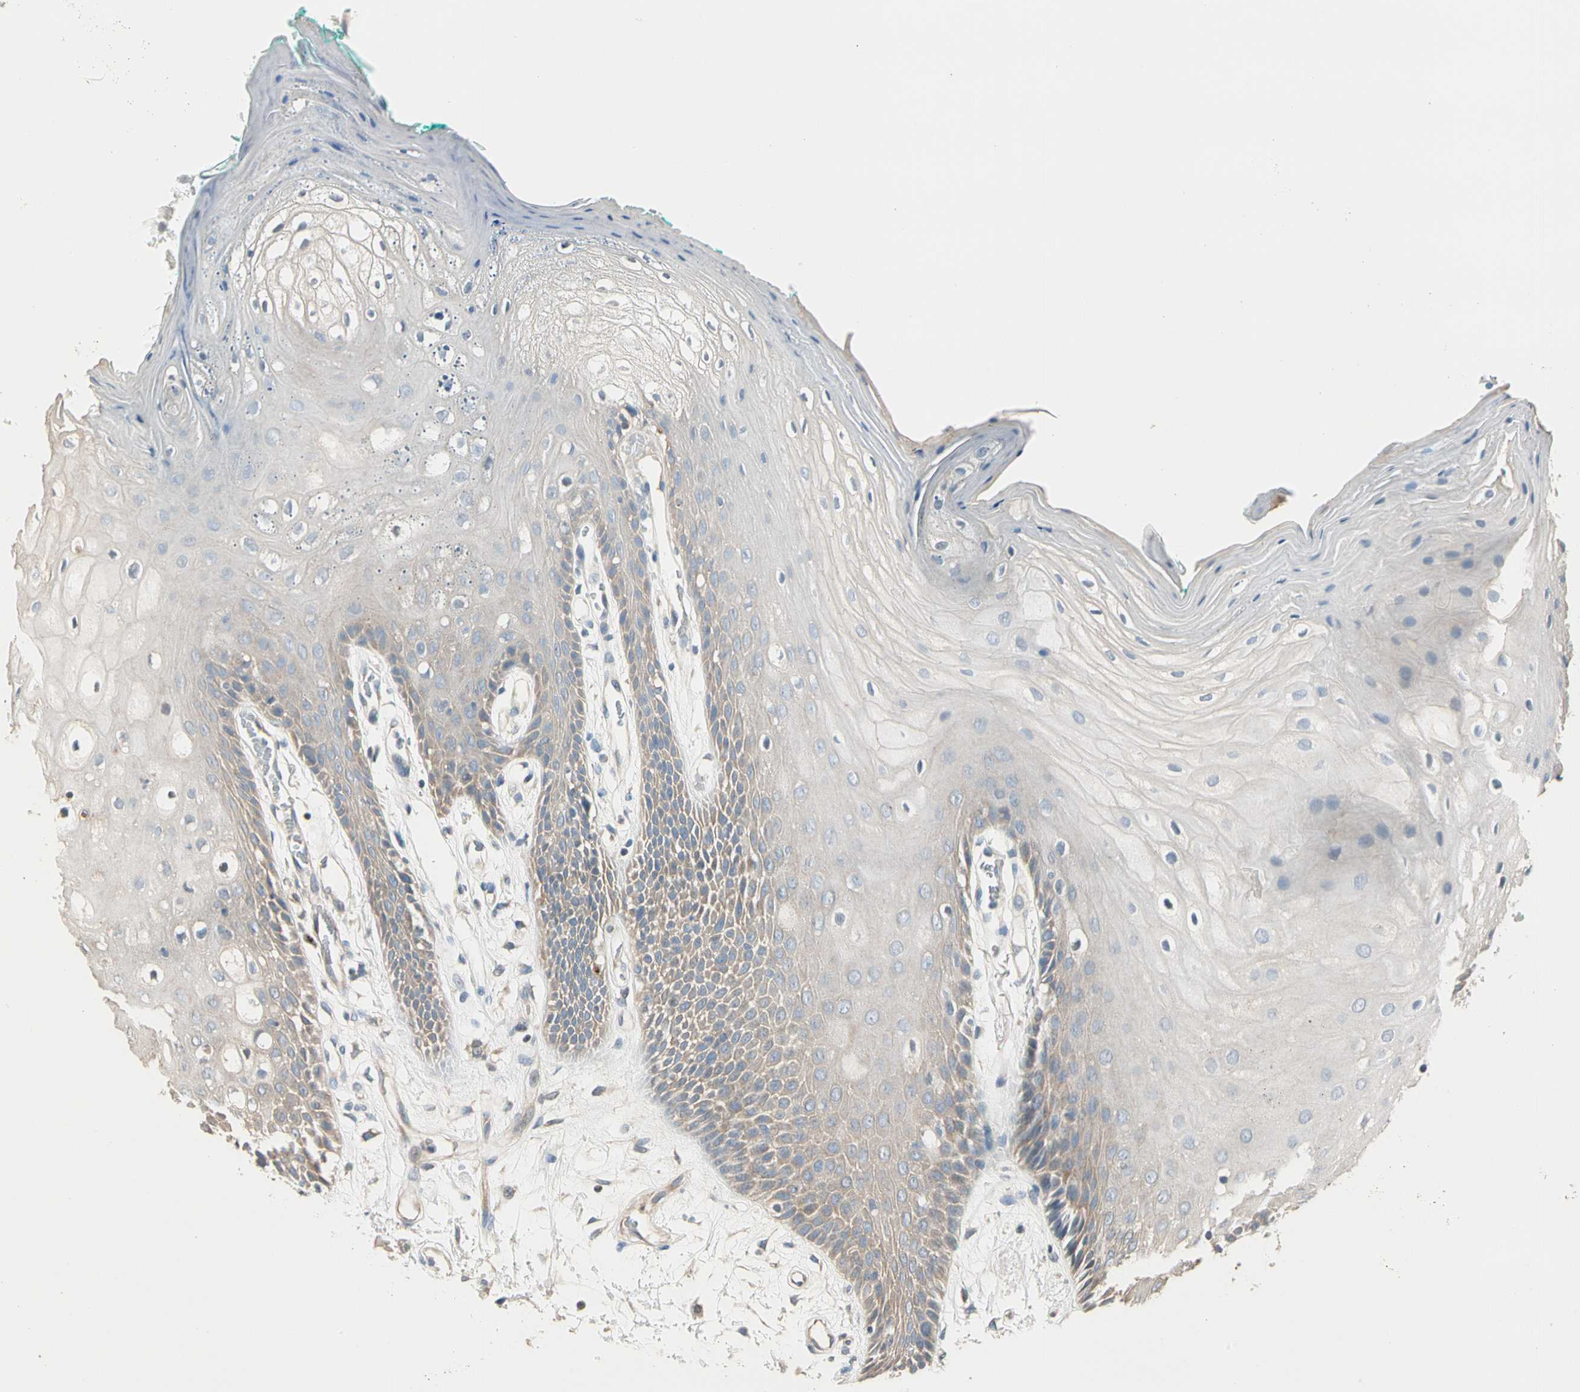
{"staining": {"intensity": "weak", "quantity": ">75%", "location": "cytoplasmic/membranous"}, "tissue": "oral mucosa", "cell_type": "Squamous epithelial cells", "image_type": "normal", "snomed": [{"axis": "morphology", "description": "Normal tissue, NOS"}, {"axis": "morphology", "description": "Squamous cell carcinoma, NOS"}, {"axis": "topography", "description": "Skeletal muscle"}, {"axis": "topography", "description": "Oral tissue"}, {"axis": "topography", "description": "Head-Neck"}], "caption": "Squamous epithelial cells display low levels of weak cytoplasmic/membranous positivity in approximately >75% of cells in normal human oral mucosa.", "gene": "GPR153", "patient": {"sex": "female", "age": 84}}